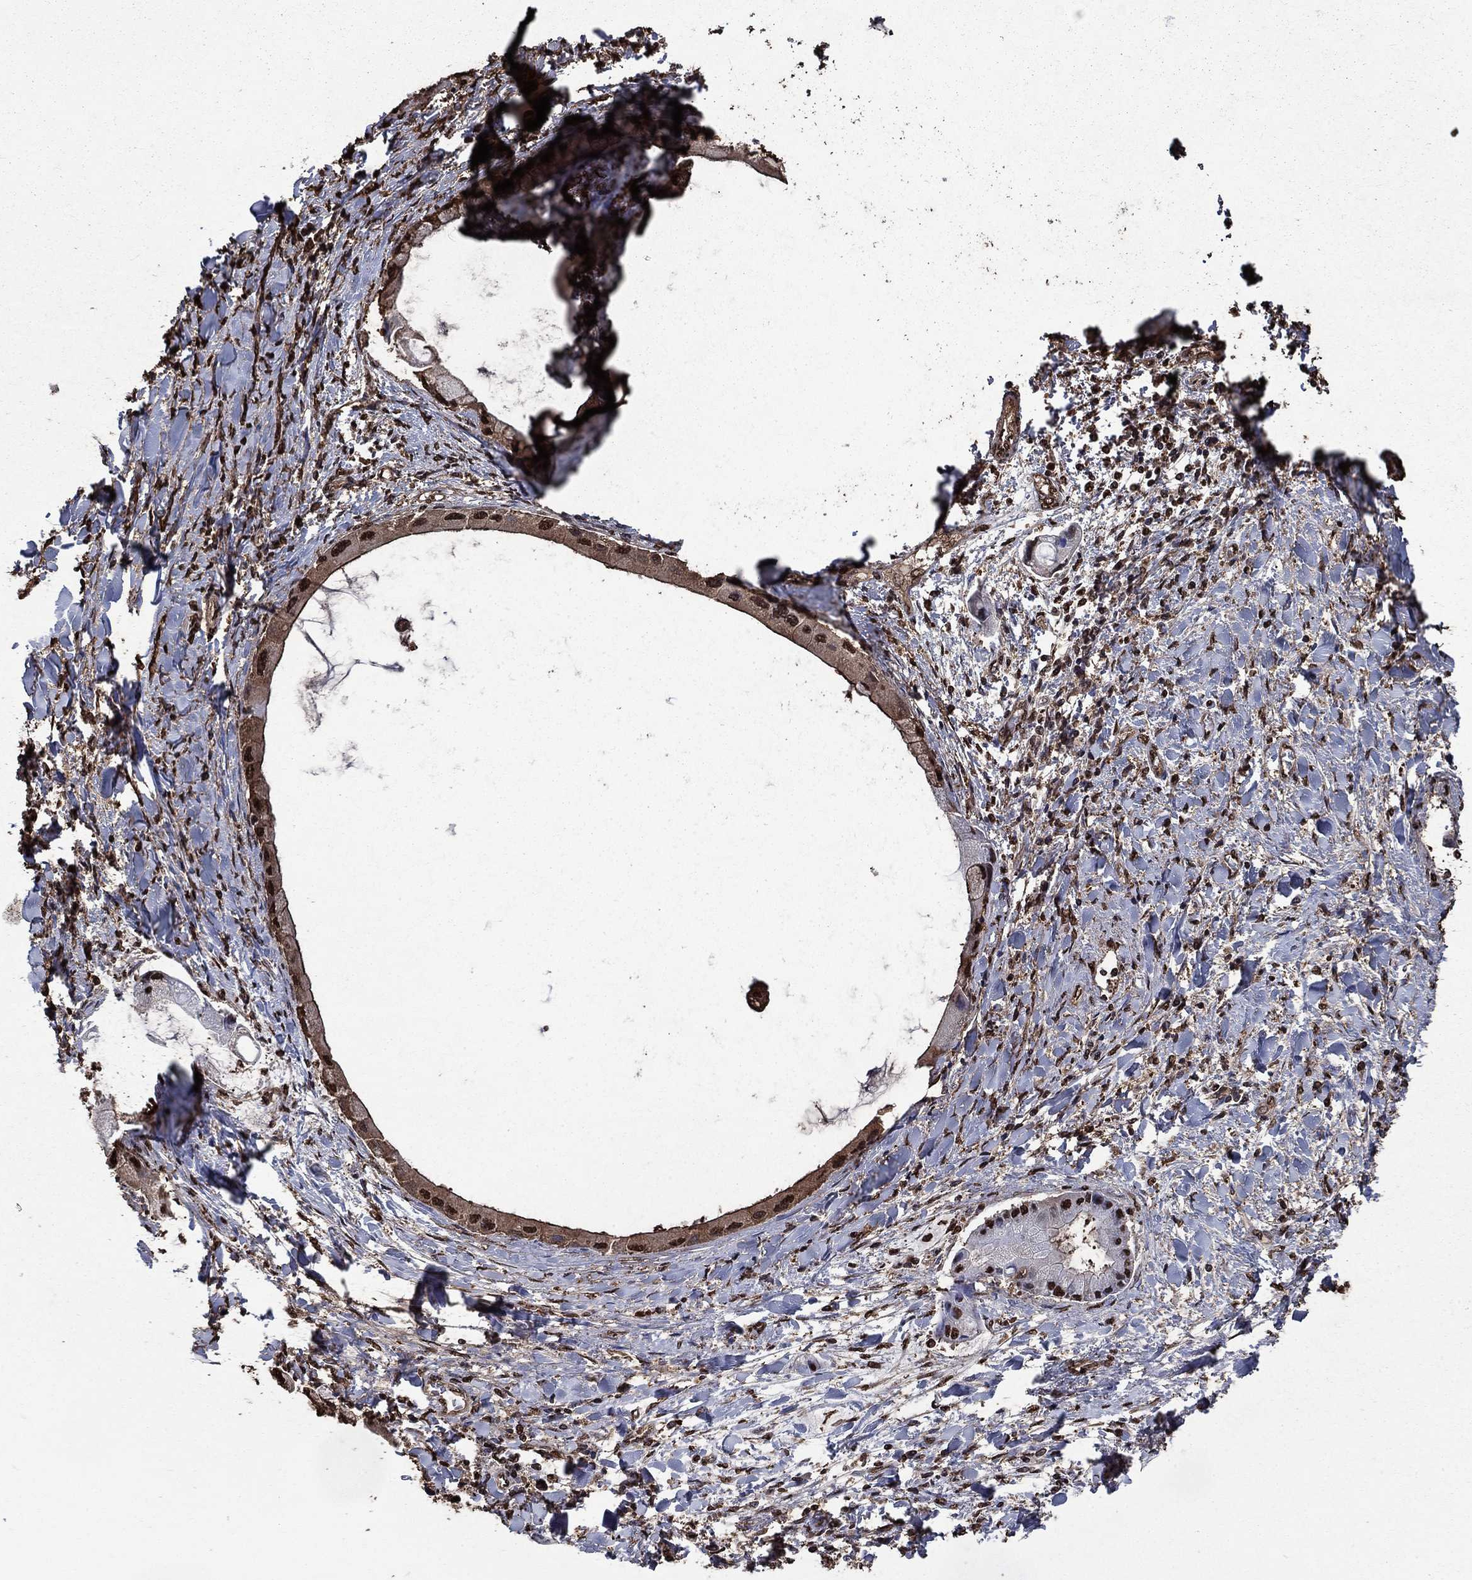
{"staining": {"intensity": "moderate", "quantity": "25%-75%", "location": "nuclear"}, "tissue": "liver cancer", "cell_type": "Tumor cells", "image_type": "cancer", "snomed": [{"axis": "morphology", "description": "Cholangiocarcinoma"}, {"axis": "topography", "description": "Liver"}], "caption": "Brown immunohistochemical staining in liver cancer (cholangiocarcinoma) displays moderate nuclear positivity in about 25%-75% of tumor cells. The staining is performed using DAB brown chromogen to label protein expression. The nuclei are counter-stained blue using hematoxylin.", "gene": "GAPDH", "patient": {"sex": "male", "age": 50}}